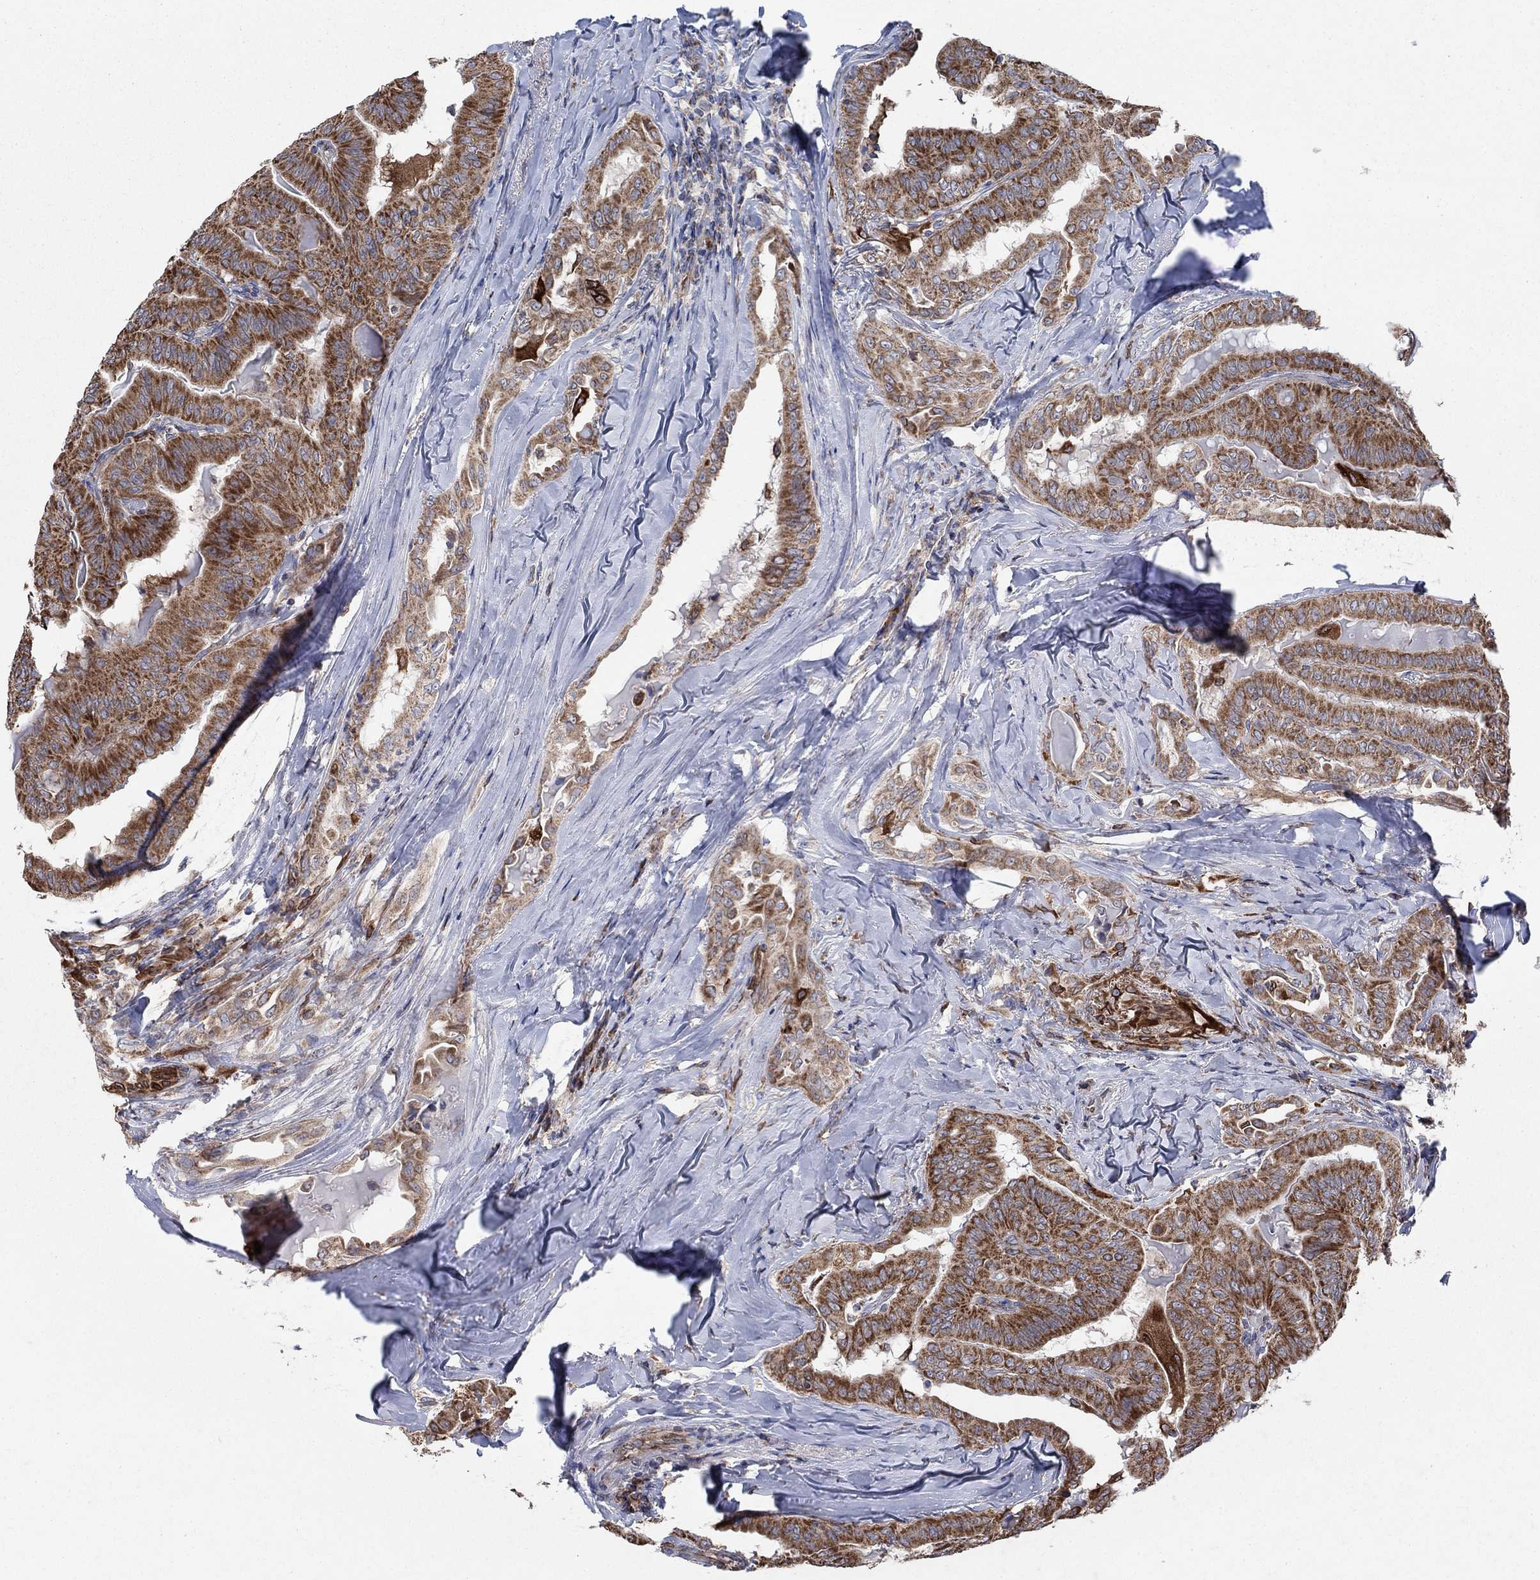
{"staining": {"intensity": "strong", "quantity": ">75%", "location": "cytoplasmic/membranous"}, "tissue": "thyroid cancer", "cell_type": "Tumor cells", "image_type": "cancer", "snomed": [{"axis": "morphology", "description": "Papillary adenocarcinoma, NOS"}, {"axis": "topography", "description": "Thyroid gland"}], "caption": "Papillary adenocarcinoma (thyroid) was stained to show a protein in brown. There is high levels of strong cytoplasmic/membranous expression in about >75% of tumor cells.", "gene": "NCEH1", "patient": {"sex": "female", "age": 68}}